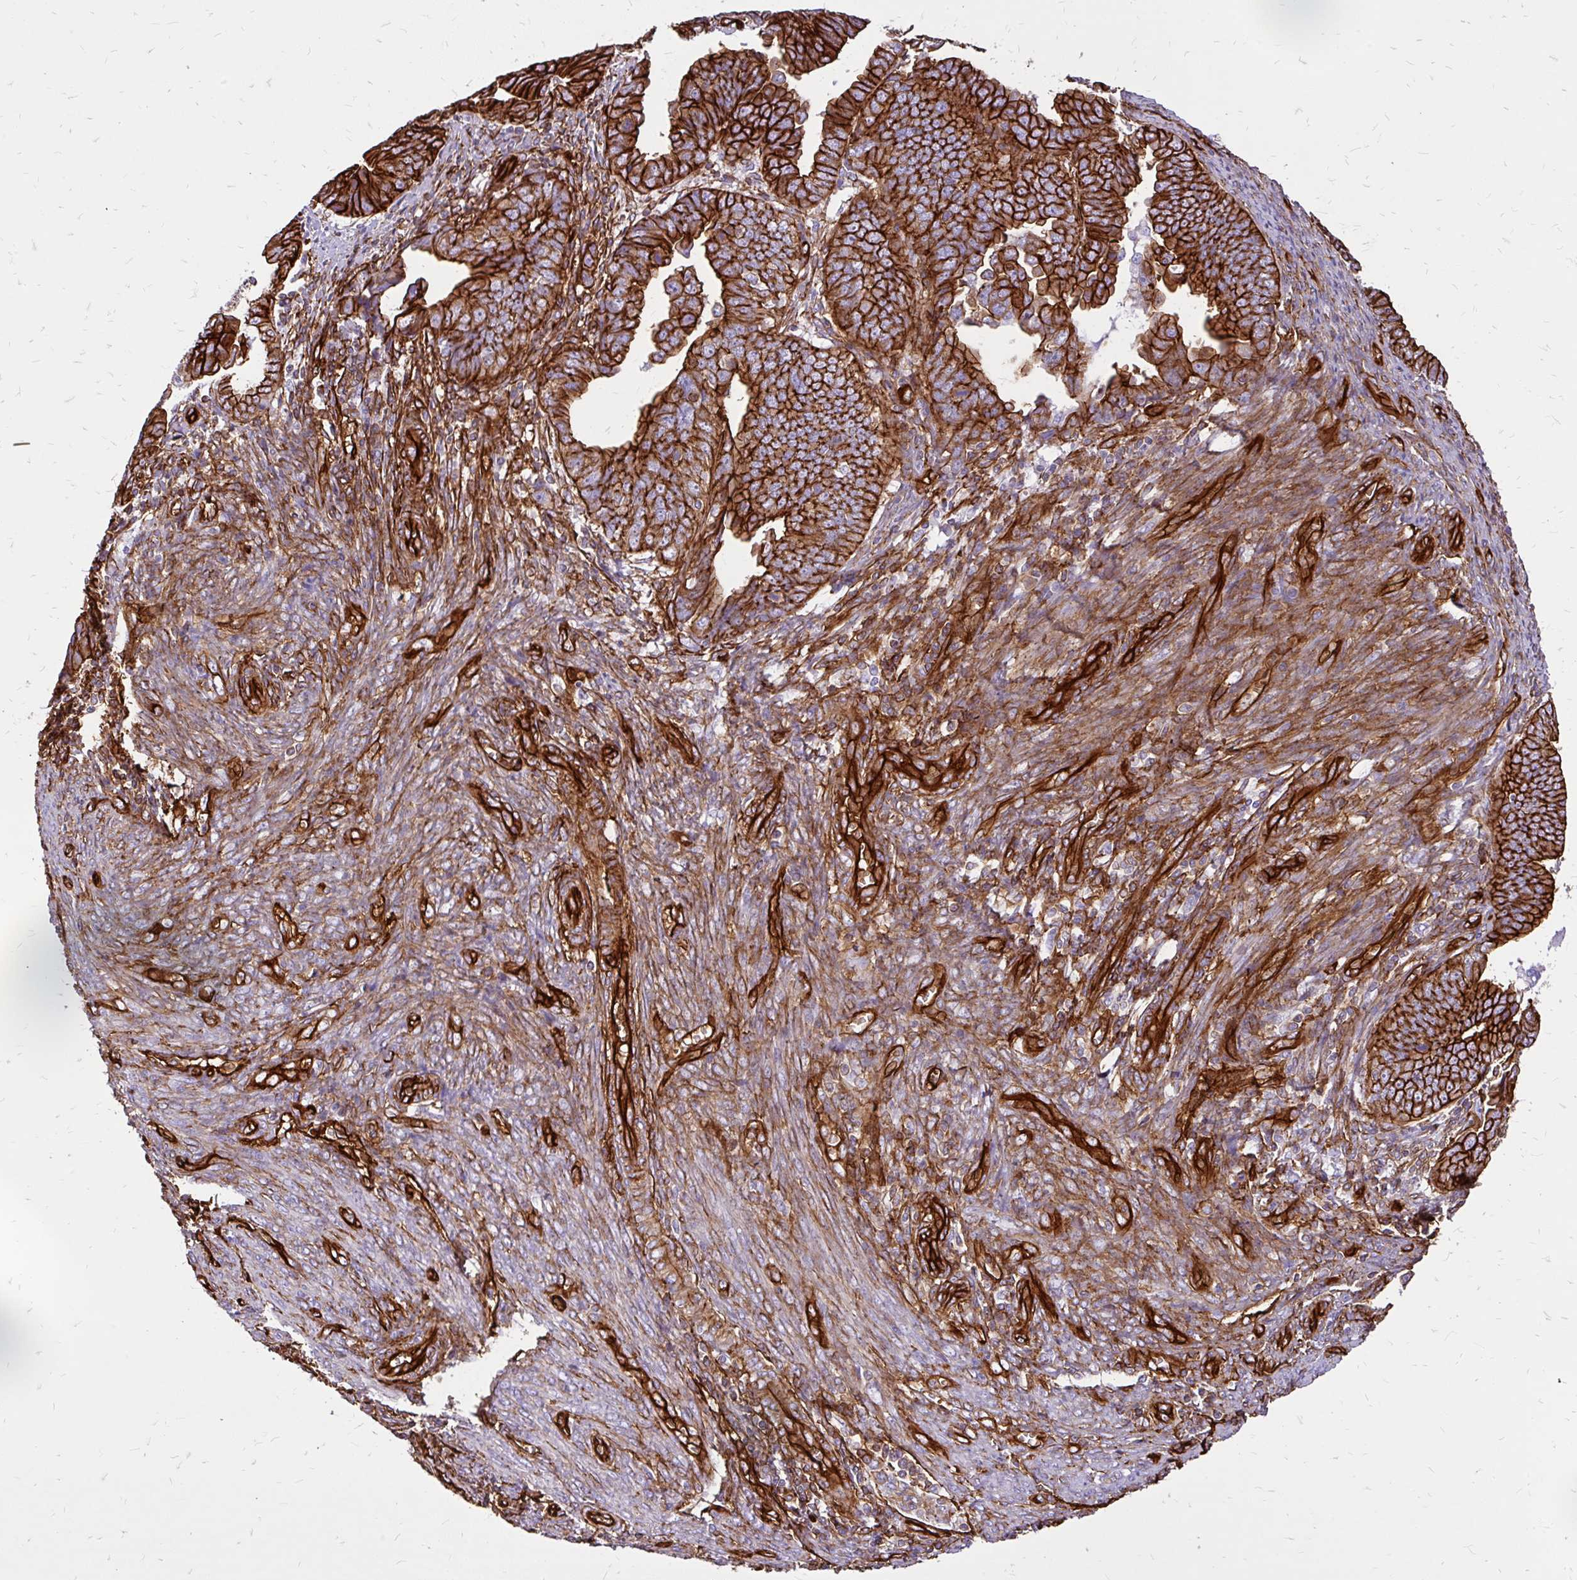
{"staining": {"intensity": "strong", "quantity": ">75%", "location": "cytoplasmic/membranous"}, "tissue": "endometrial cancer", "cell_type": "Tumor cells", "image_type": "cancer", "snomed": [{"axis": "morphology", "description": "Adenocarcinoma, NOS"}, {"axis": "topography", "description": "Endometrium"}], "caption": "IHC of human endometrial cancer demonstrates high levels of strong cytoplasmic/membranous expression in approximately >75% of tumor cells. (IHC, brightfield microscopy, high magnification).", "gene": "MAP1LC3B", "patient": {"sex": "female", "age": 75}}